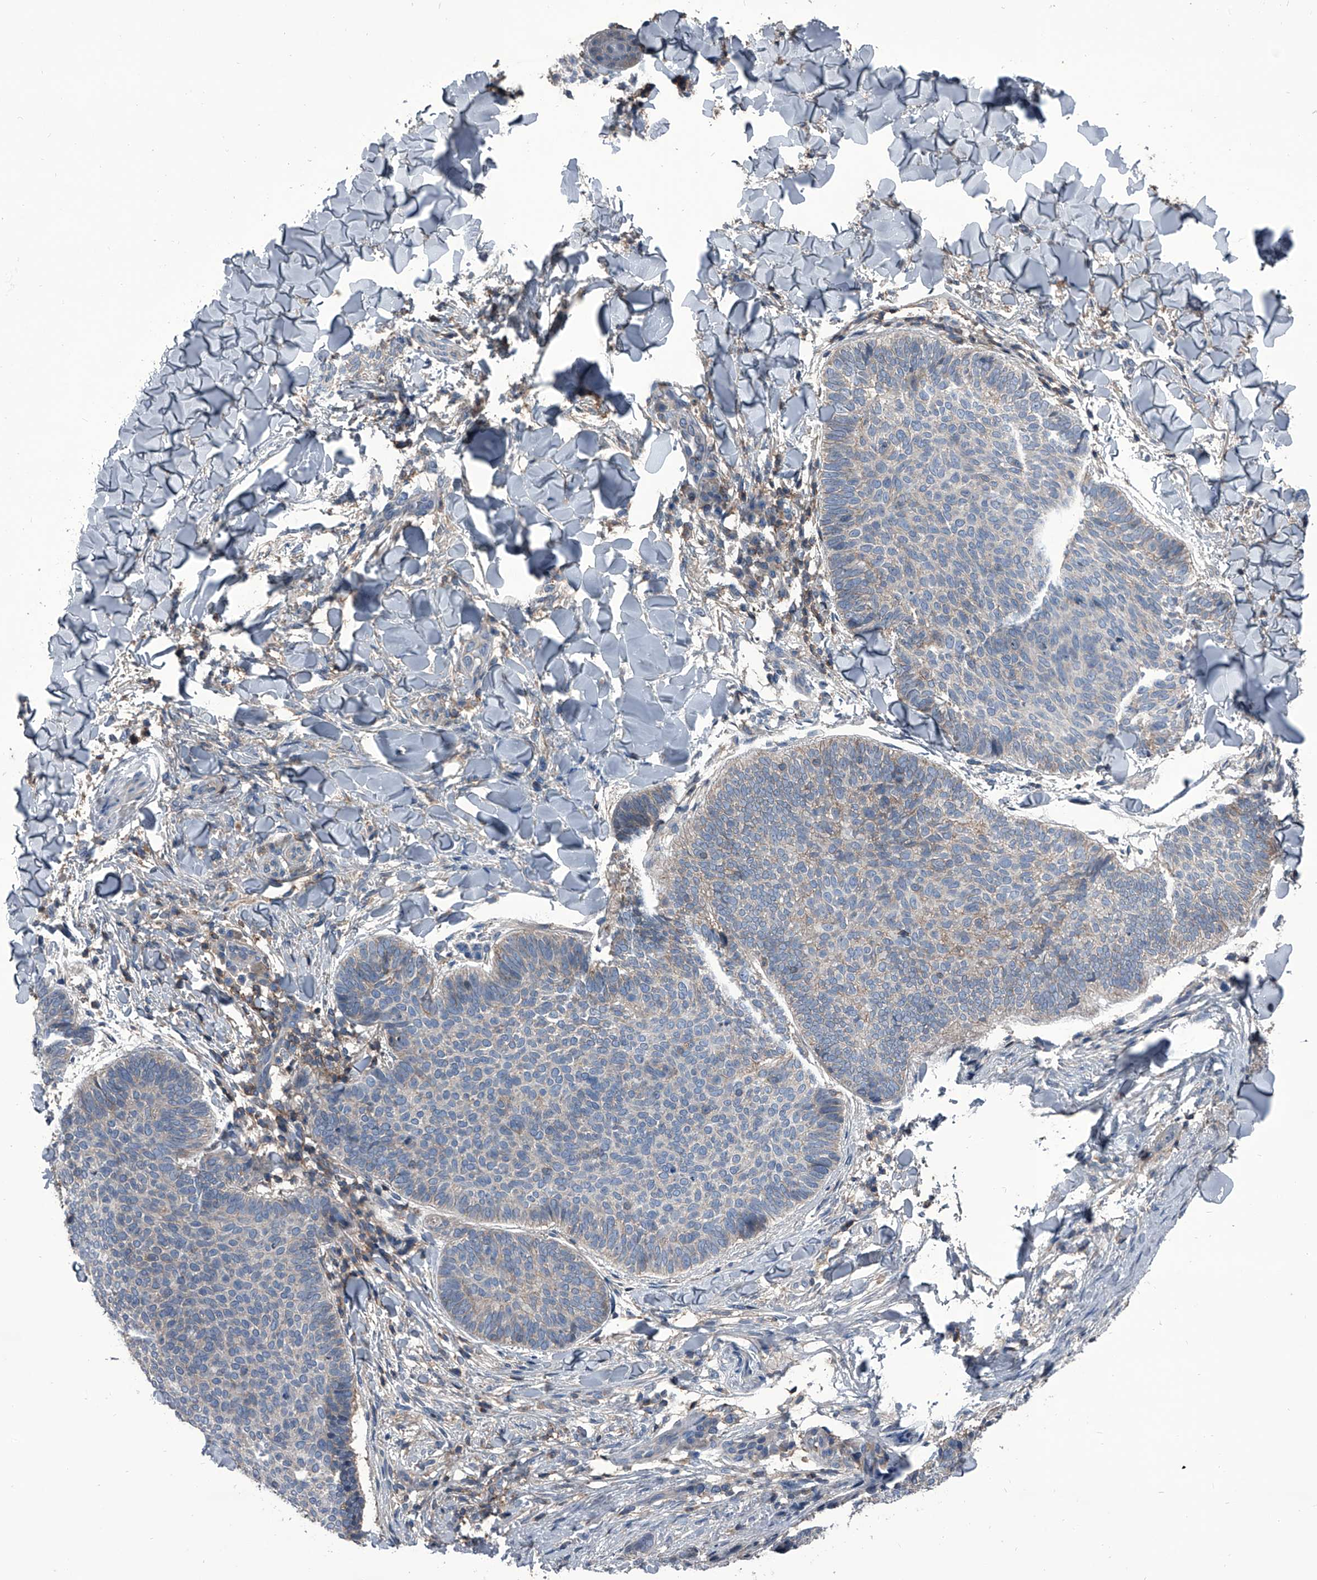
{"staining": {"intensity": "weak", "quantity": "<25%", "location": "cytoplasmic/membranous"}, "tissue": "skin cancer", "cell_type": "Tumor cells", "image_type": "cancer", "snomed": [{"axis": "morphology", "description": "Normal tissue, NOS"}, {"axis": "morphology", "description": "Basal cell carcinoma"}, {"axis": "topography", "description": "Skin"}], "caption": "Immunohistochemical staining of human basal cell carcinoma (skin) shows no significant staining in tumor cells.", "gene": "PIP5K1A", "patient": {"sex": "male", "age": 50}}